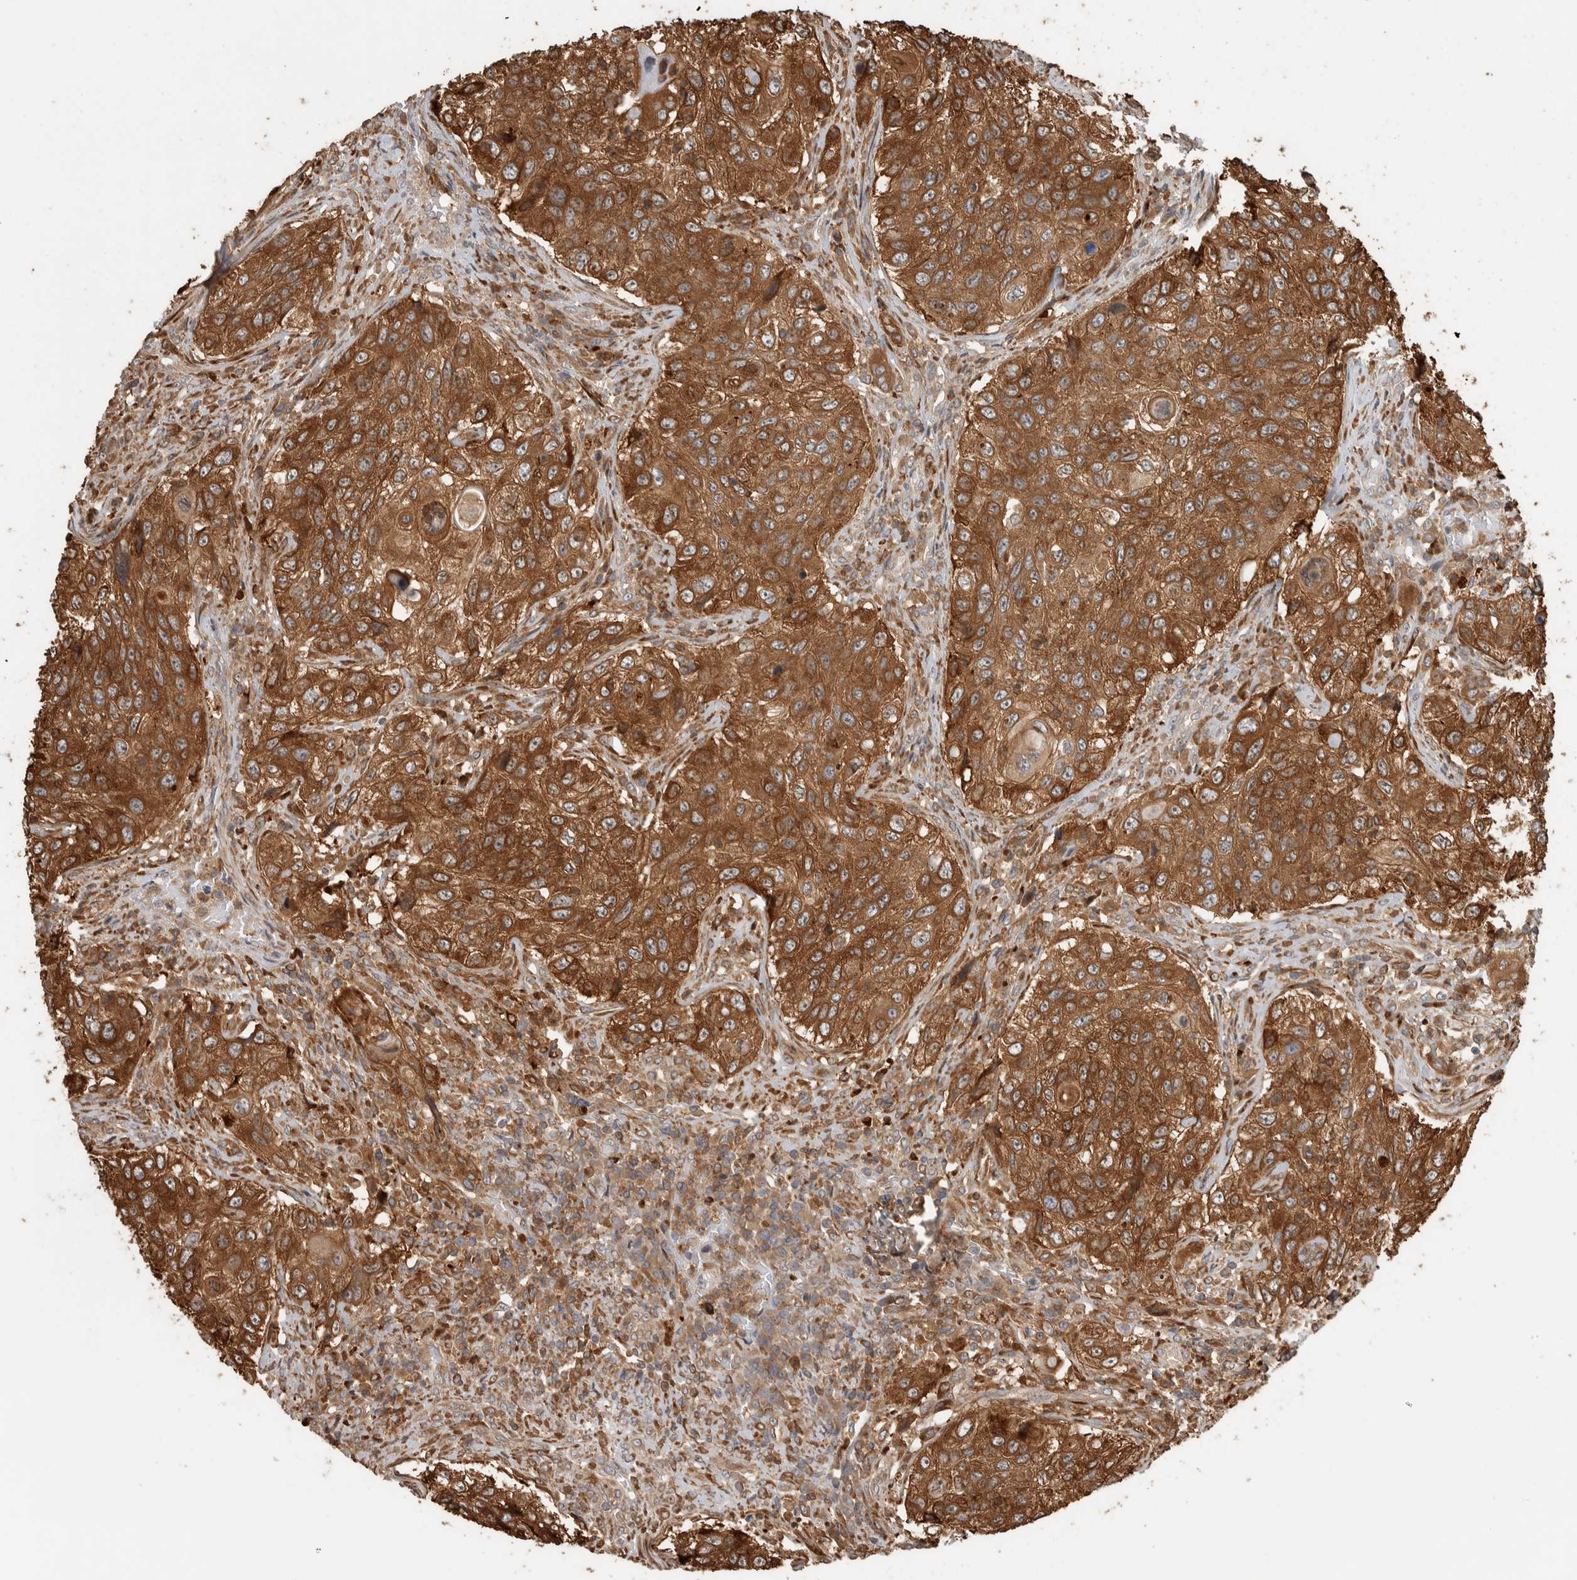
{"staining": {"intensity": "strong", "quantity": ">75%", "location": "cytoplasmic/membranous"}, "tissue": "urothelial cancer", "cell_type": "Tumor cells", "image_type": "cancer", "snomed": [{"axis": "morphology", "description": "Urothelial carcinoma, High grade"}, {"axis": "topography", "description": "Urinary bladder"}], "caption": "The micrograph exhibits immunohistochemical staining of urothelial cancer. There is strong cytoplasmic/membranous staining is identified in approximately >75% of tumor cells.", "gene": "CNTROB", "patient": {"sex": "female", "age": 60}}